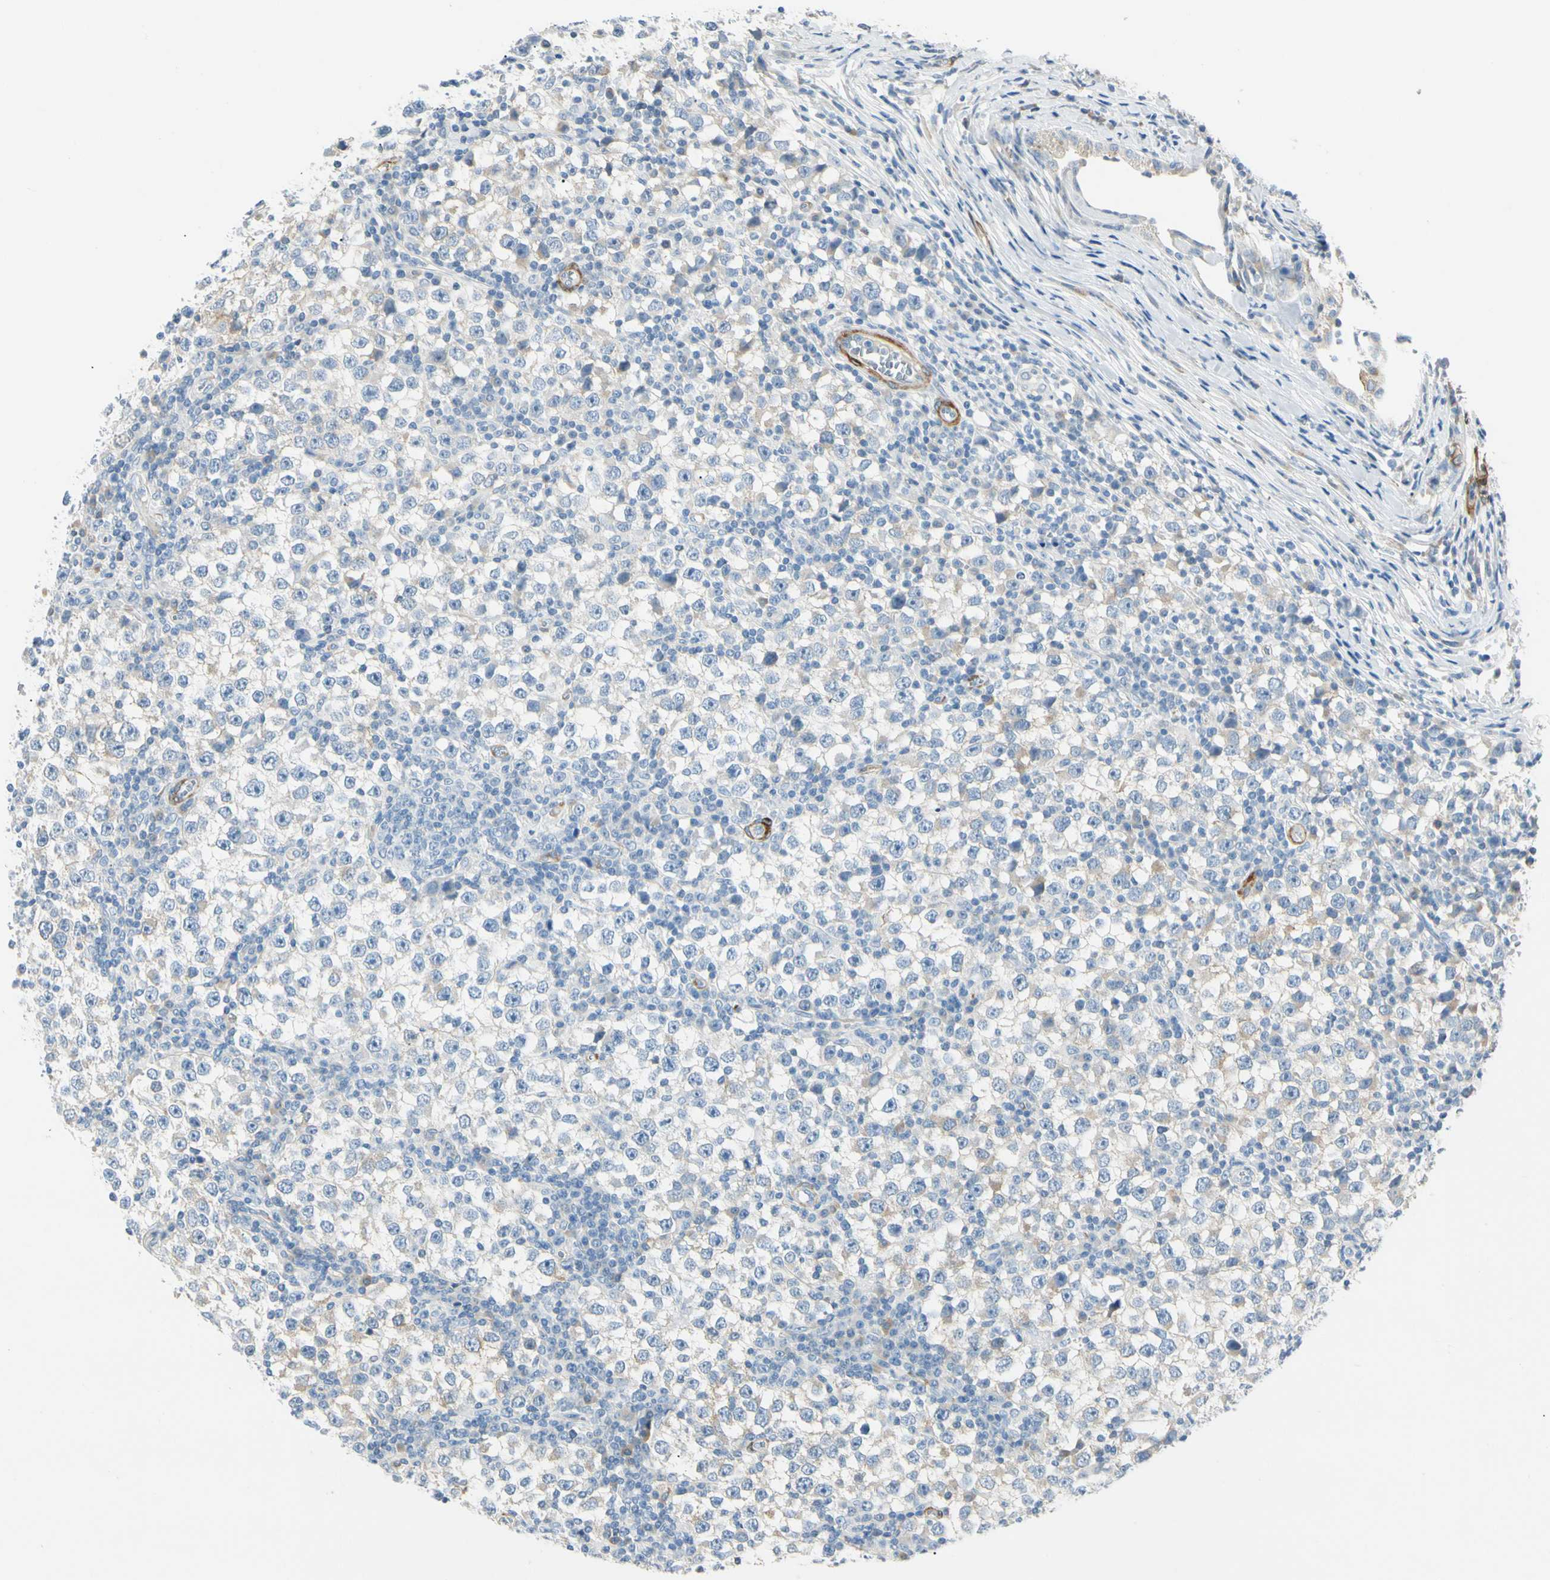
{"staining": {"intensity": "weak", "quantity": "<25%", "location": "cytoplasmic/membranous"}, "tissue": "testis cancer", "cell_type": "Tumor cells", "image_type": "cancer", "snomed": [{"axis": "morphology", "description": "Seminoma, NOS"}, {"axis": "topography", "description": "Testis"}], "caption": "This is an IHC image of human testis cancer (seminoma). There is no expression in tumor cells.", "gene": "AMPH", "patient": {"sex": "male", "age": 65}}